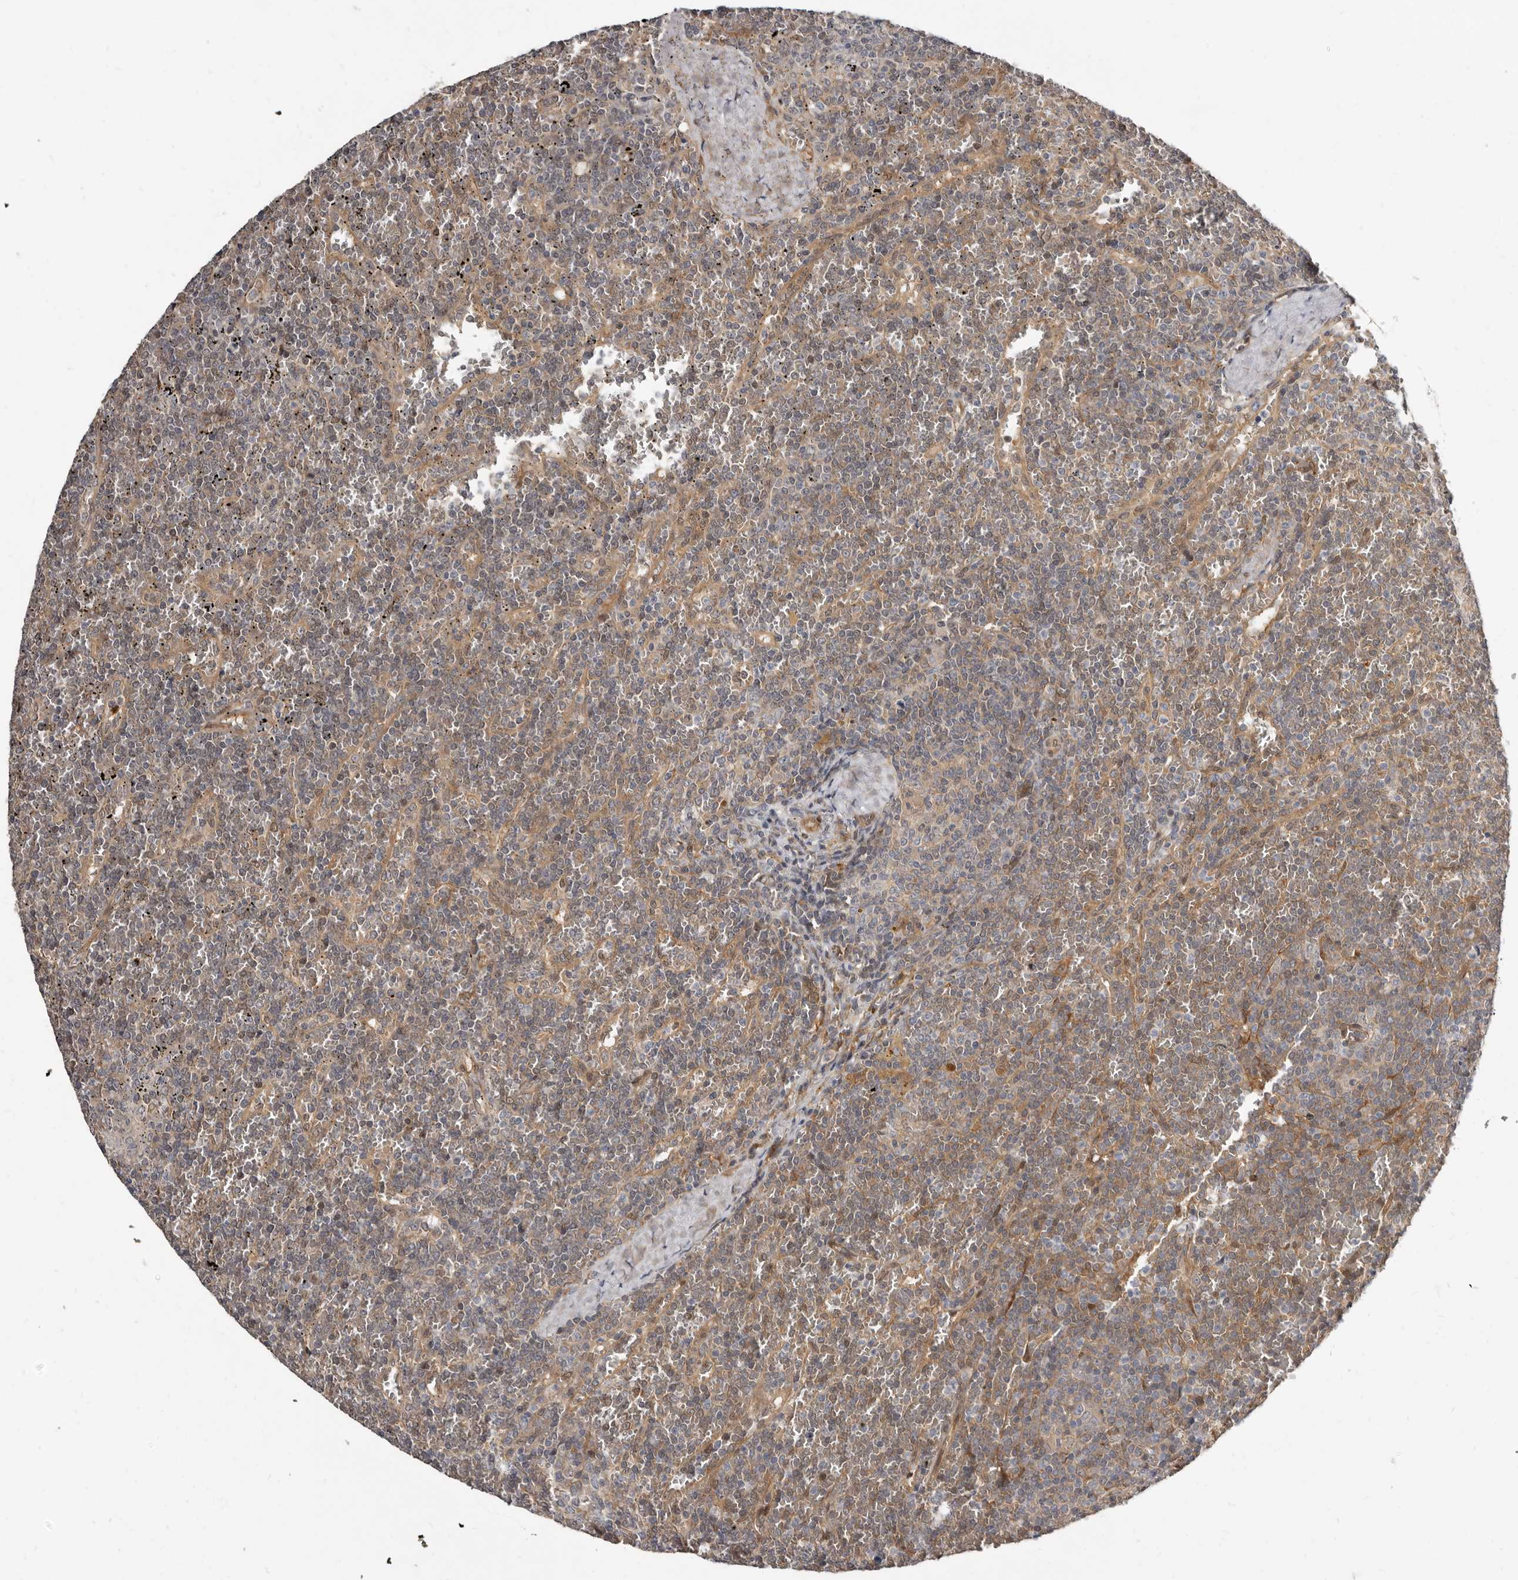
{"staining": {"intensity": "negative", "quantity": "none", "location": "none"}, "tissue": "lymphoma", "cell_type": "Tumor cells", "image_type": "cancer", "snomed": [{"axis": "morphology", "description": "Malignant lymphoma, non-Hodgkin's type, Low grade"}, {"axis": "topography", "description": "Spleen"}], "caption": "Protein analysis of lymphoma demonstrates no significant positivity in tumor cells. (Stains: DAB immunohistochemistry (IHC) with hematoxylin counter stain, Microscopy: brightfield microscopy at high magnification).", "gene": "SBDS", "patient": {"sex": "female", "age": 19}}